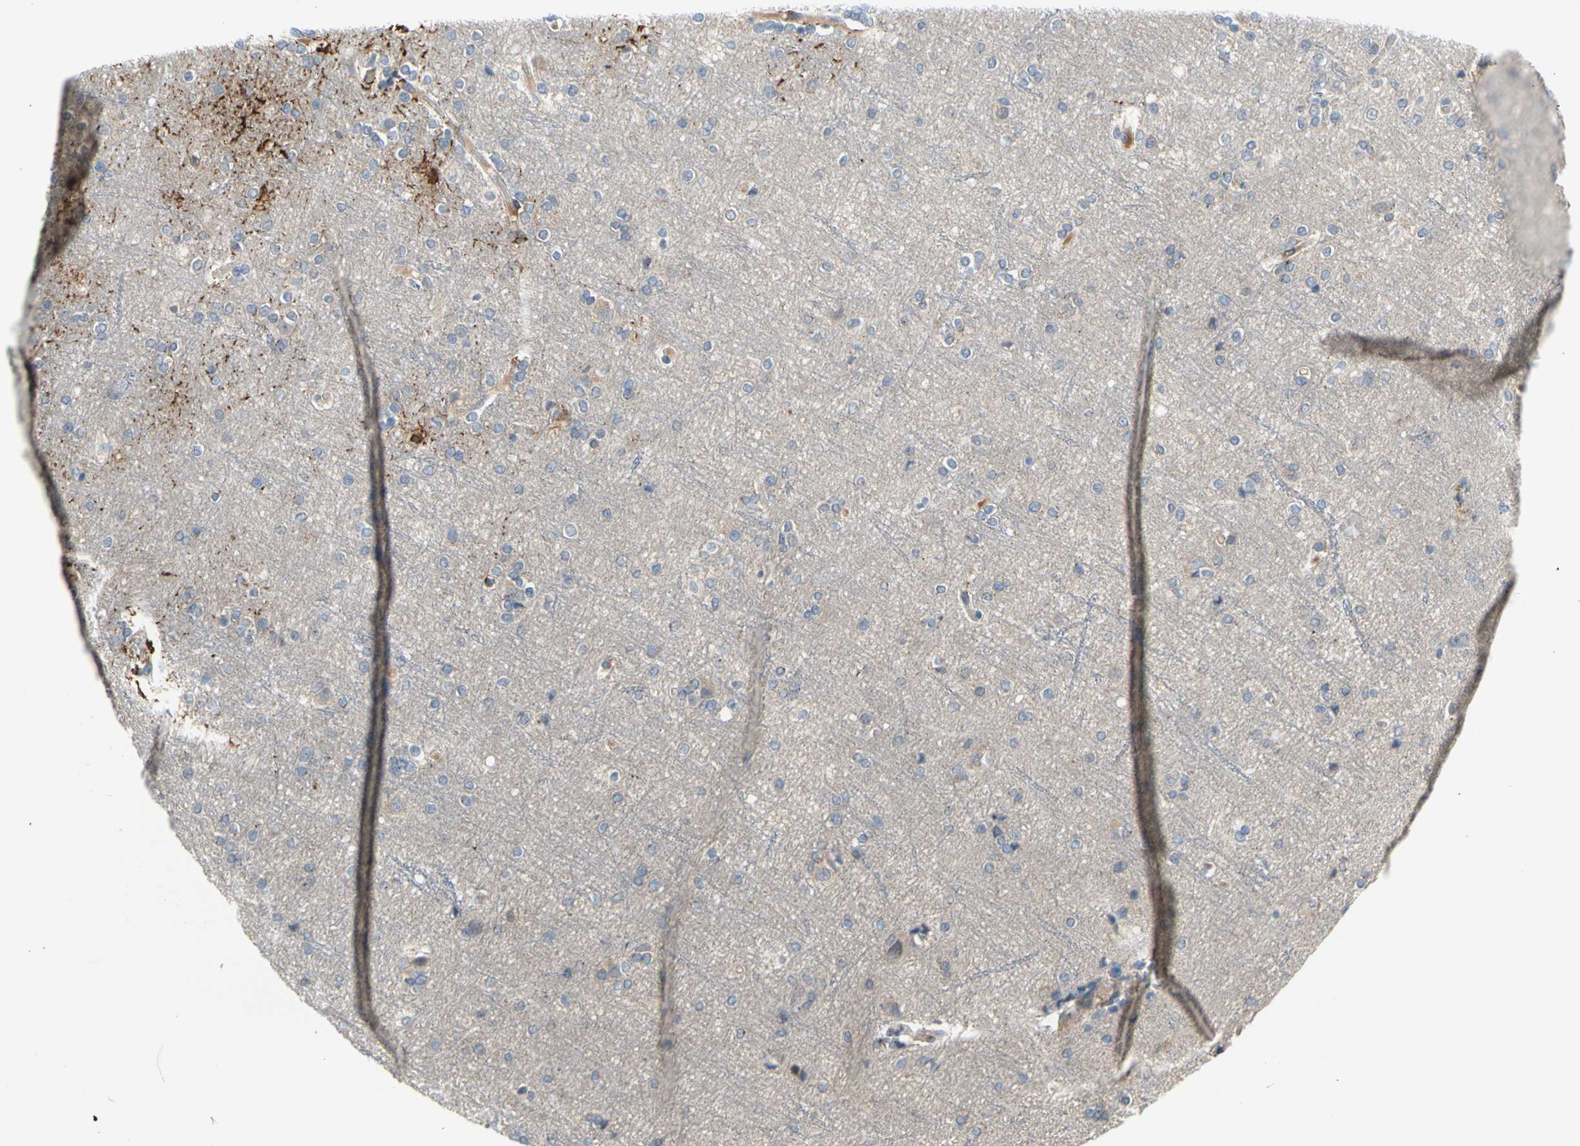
{"staining": {"intensity": "weak", "quantity": ">75%", "location": "cytoplasmic/membranous"}, "tissue": "cerebral cortex", "cell_type": "Endothelial cells", "image_type": "normal", "snomed": [{"axis": "morphology", "description": "Normal tissue, NOS"}, {"axis": "topography", "description": "Cerebral cortex"}], "caption": "IHC of unremarkable cerebral cortex displays low levels of weak cytoplasmic/membranous expression in about >75% of endothelial cells. (Stains: DAB in brown, nuclei in blue, Microscopy: brightfield microscopy at high magnification).", "gene": "GALNT5", "patient": {"sex": "female", "age": 54}}